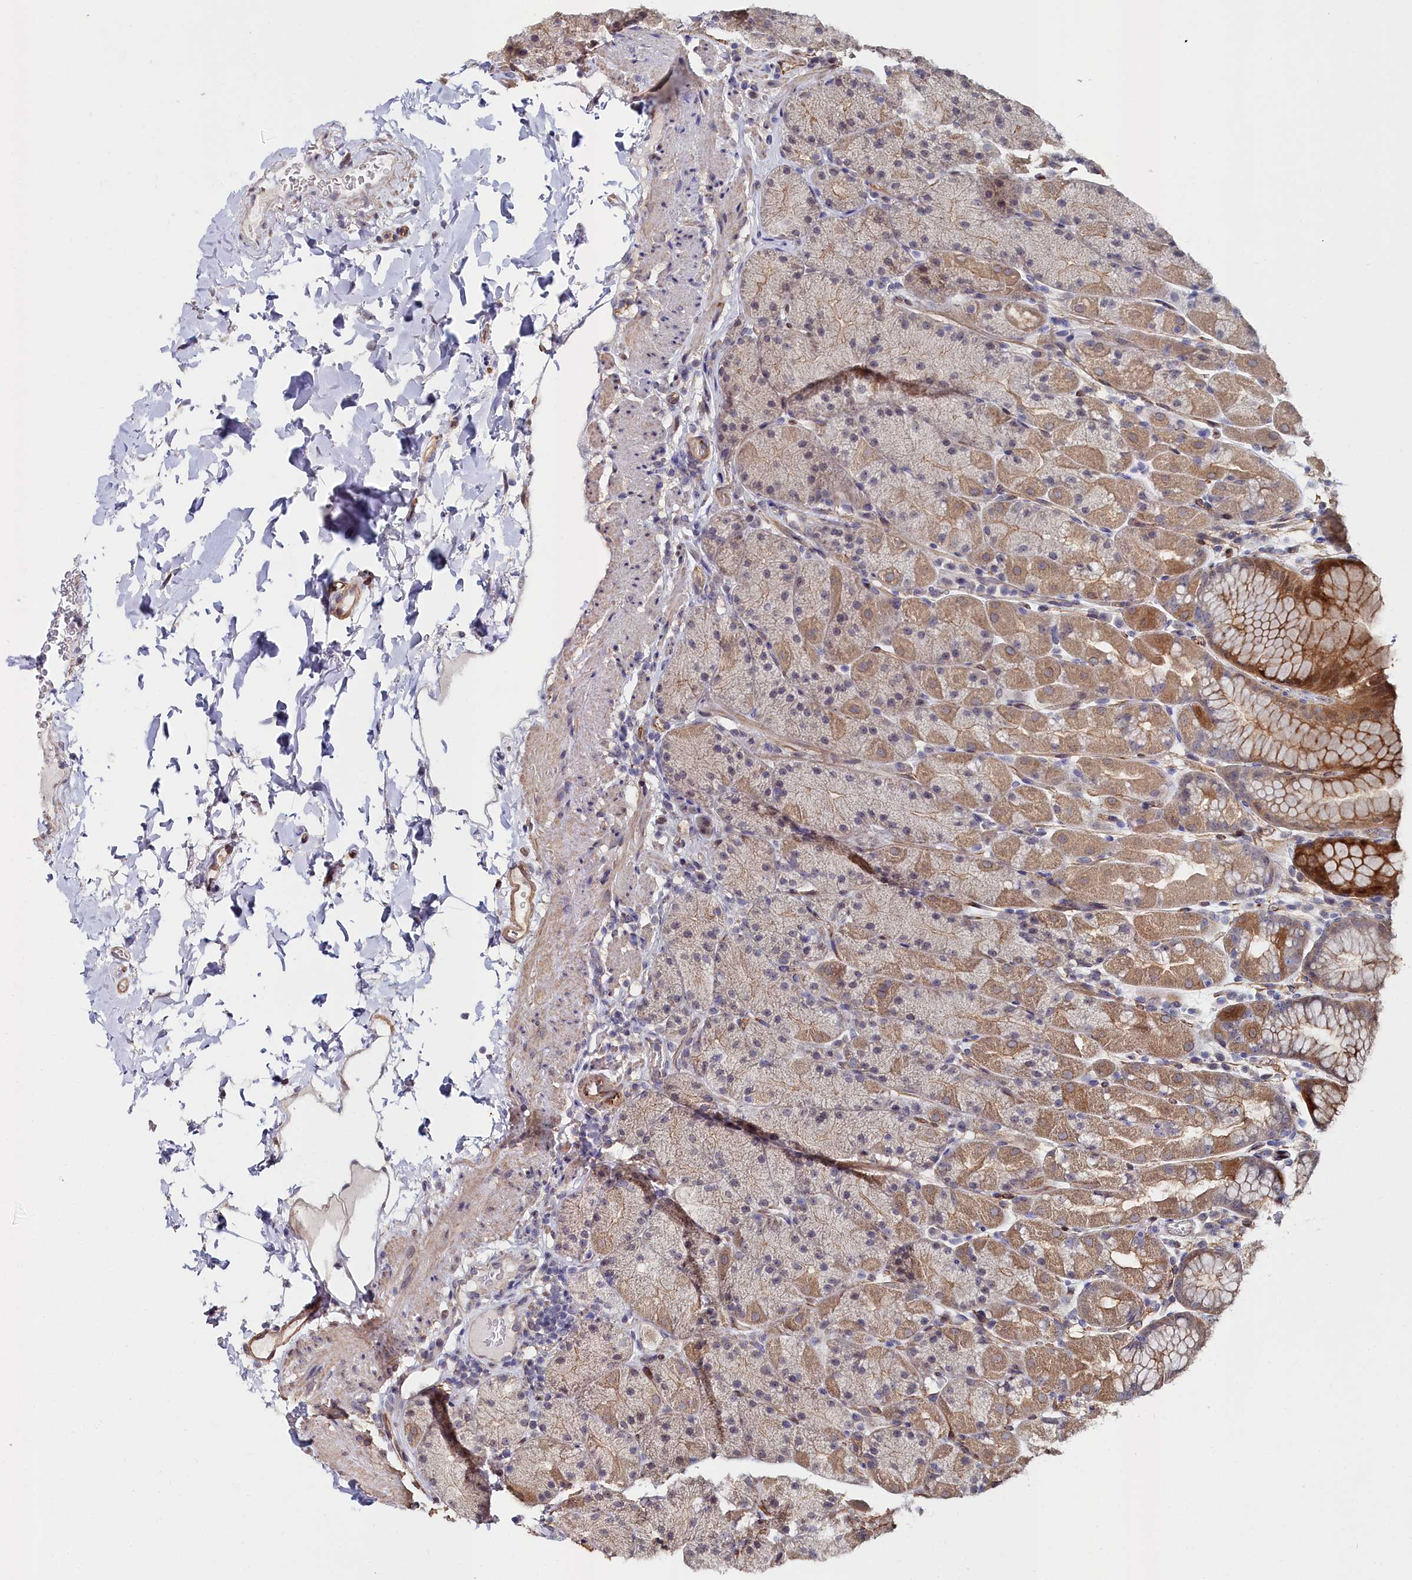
{"staining": {"intensity": "moderate", "quantity": "25%-75%", "location": "cytoplasmic/membranous"}, "tissue": "stomach", "cell_type": "Glandular cells", "image_type": "normal", "snomed": [{"axis": "morphology", "description": "Normal tissue, NOS"}, {"axis": "topography", "description": "Stomach, upper"}, {"axis": "topography", "description": "Stomach, lower"}], "caption": "Benign stomach demonstrates moderate cytoplasmic/membranous expression in about 25%-75% of glandular cells, visualized by immunohistochemistry. (Brightfield microscopy of DAB IHC at high magnification).", "gene": "C4orf19", "patient": {"sex": "male", "age": 67}}